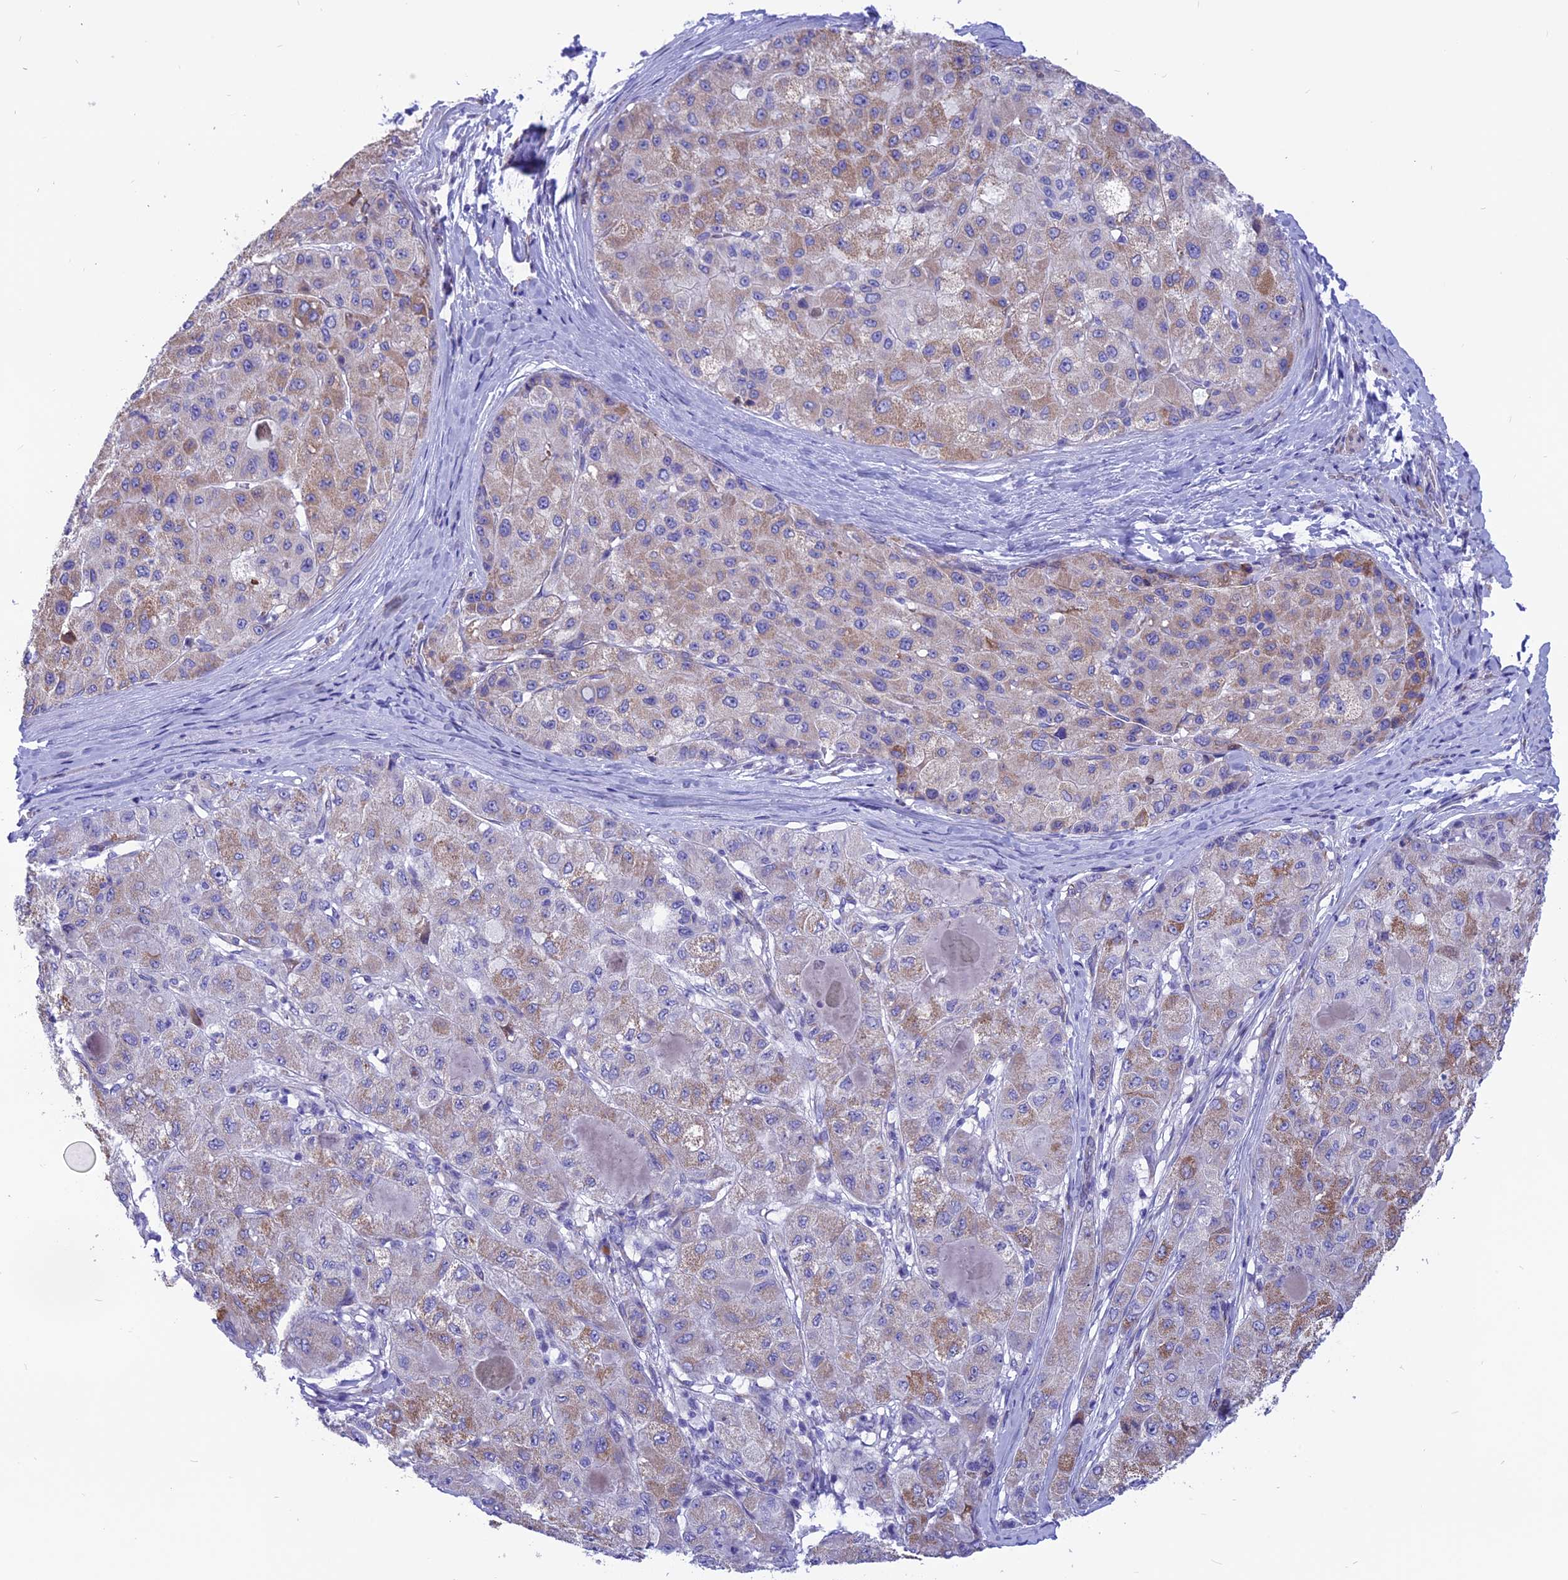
{"staining": {"intensity": "weak", "quantity": "25%-75%", "location": "cytoplasmic/membranous"}, "tissue": "liver cancer", "cell_type": "Tumor cells", "image_type": "cancer", "snomed": [{"axis": "morphology", "description": "Carcinoma, Hepatocellular, NOS"}, {"axis": "topography", "description": "Liver"}], "caption": "Liver cancer (hepatocellular carcinoma) stained with a brown dye shows weak cytoplasmic/membranous positive staining in about 25%-75% of tumor cells.", "gene": "TMEM138", "patient": {"sex": "male", "age": 80}}